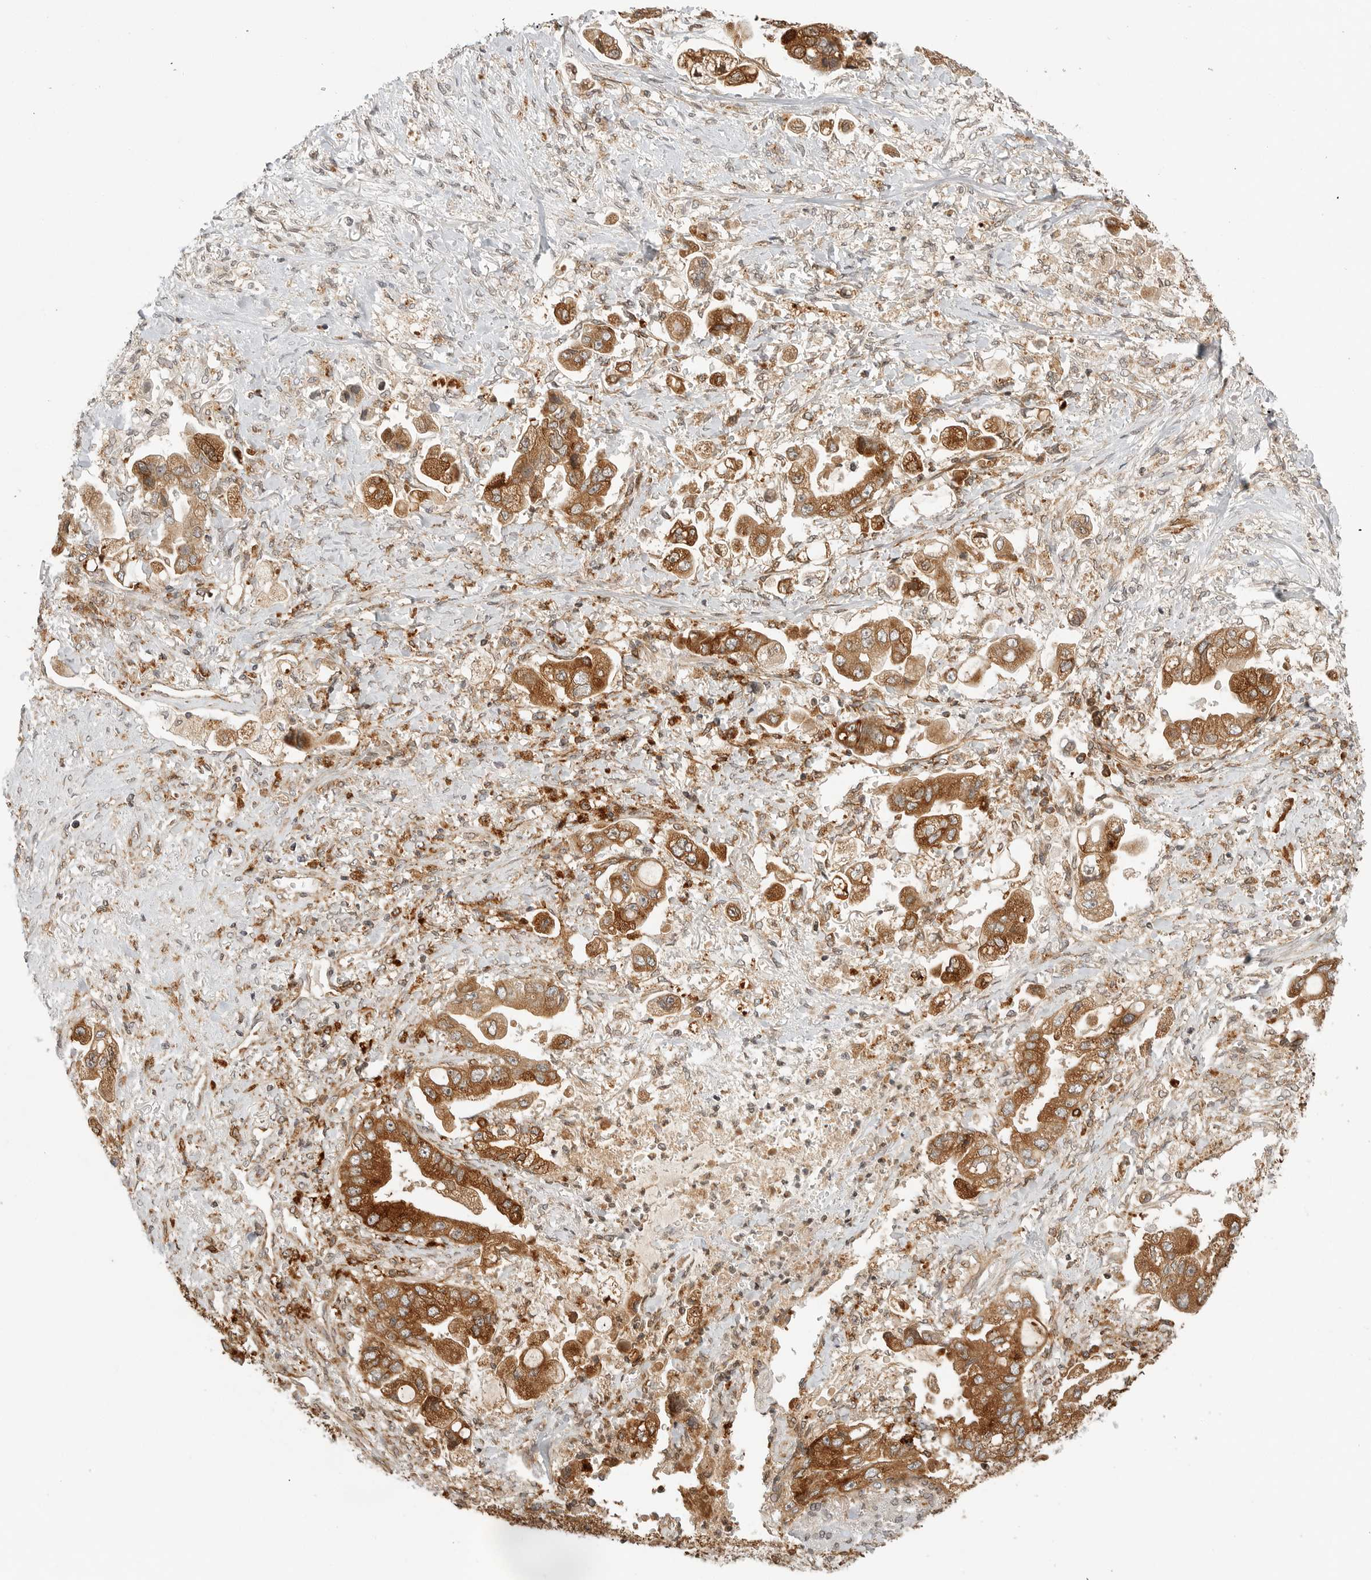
{"staining": {"intensity": "strong", "quantity": ">75%", "location": "cytoplasmic/membranous"}, "tissue": "stomach cancer", "cell_type": "Tumor cells", "image_type": "cancer", "snomed": [{"axis": "morphology", "description": "Adenocarcinoma, NOS"}, {"axis": "topography", "description": "Stomach"}], "caption": "Immunohistochemistry (IHC) image of human stomach cancer (adenocarcinoma) stained for a protein (brown), which exhibits high levels of strong cytoplasmic/membranous staining in about >75% of tumor cells.", "gene": "IDUA", "patient": {"sex": "male", "age": 62}}